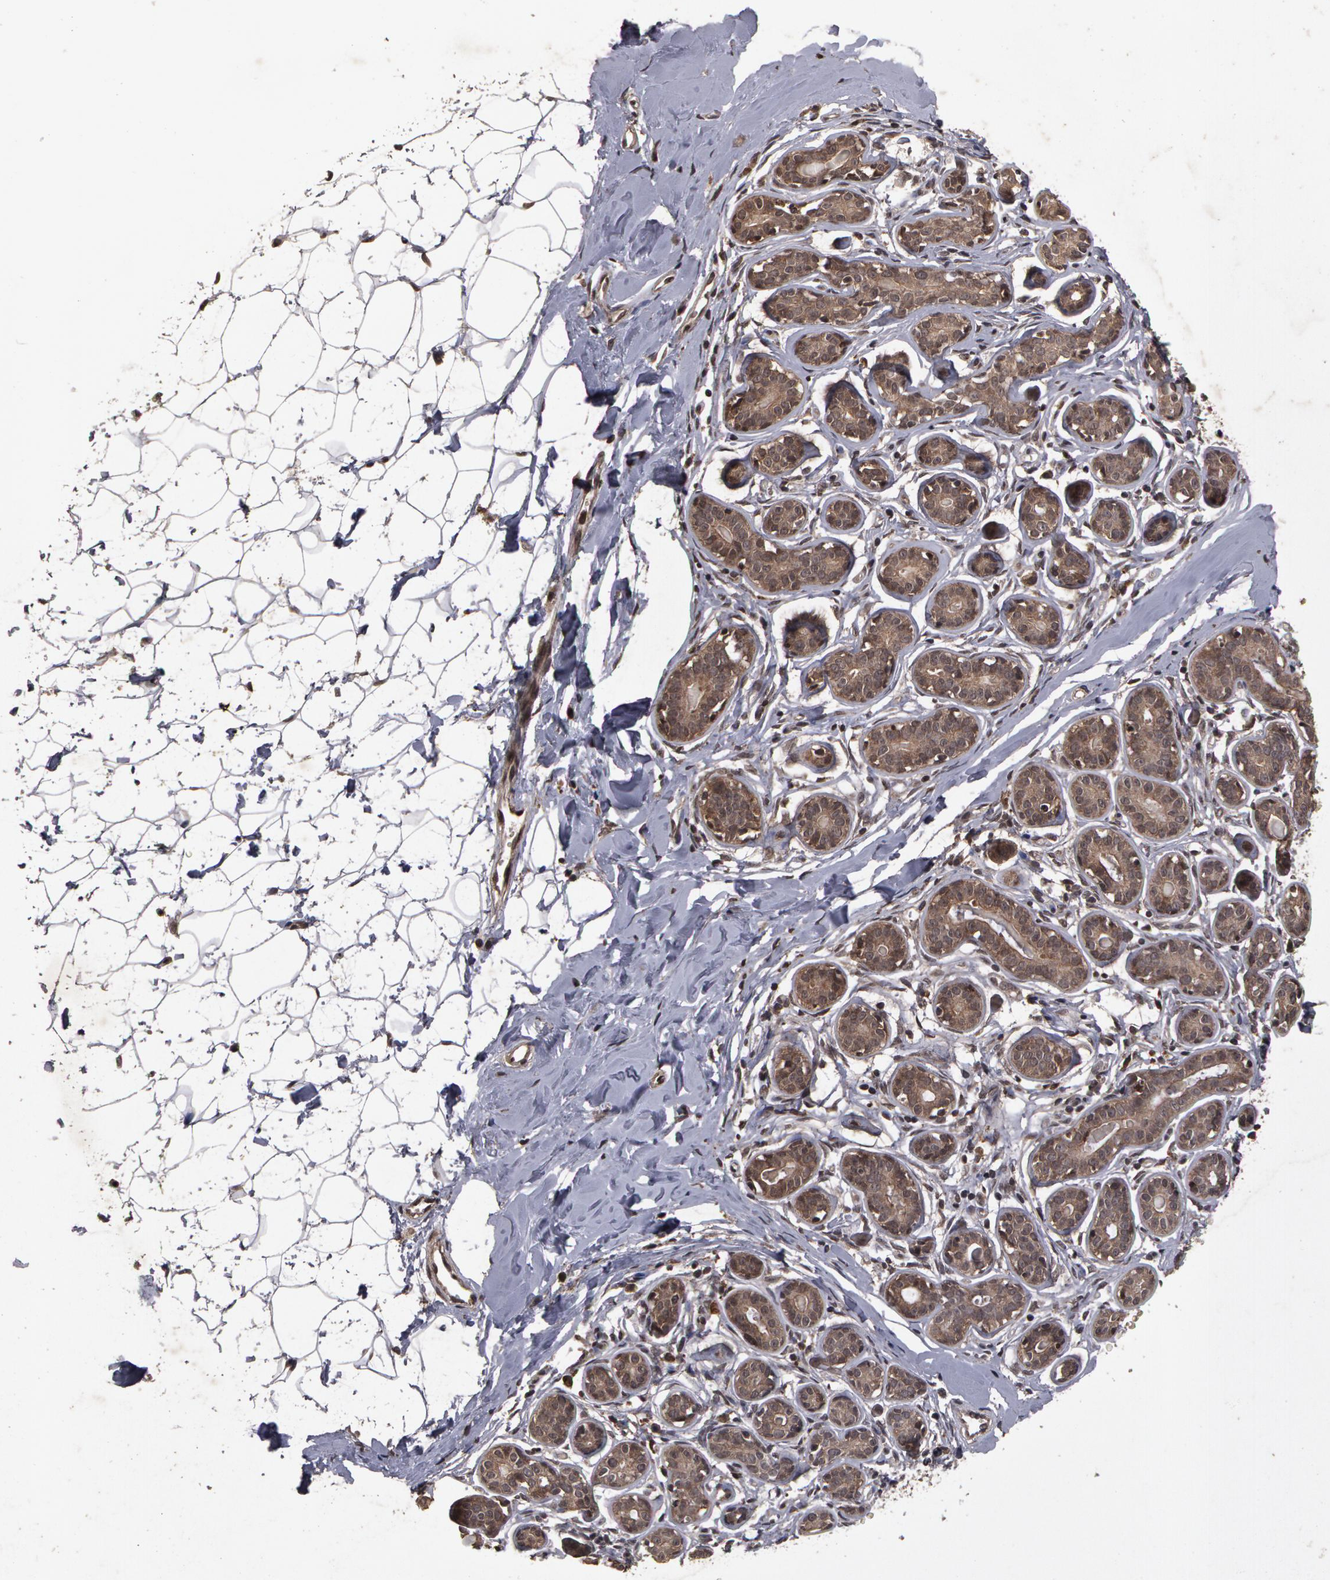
{"staining": {"intensity": "negative", "quantity": "none", "location": "none"}, "tissue": "breast", "cell_type": "Adipocytes", "image_type": "normal", "snomed": [{"axis": "morphology", "description": "Normal tissue, NOS"}, {"axis": "topography", "description": "Breast"}], "caption": "The micrograph reveals no significant expression in adipocytes of breast. (DAB IHC visualized using brightfield microscopy, high magnification).", "gene": "CALR", "patient": {"sex": "female", "age": 22}}